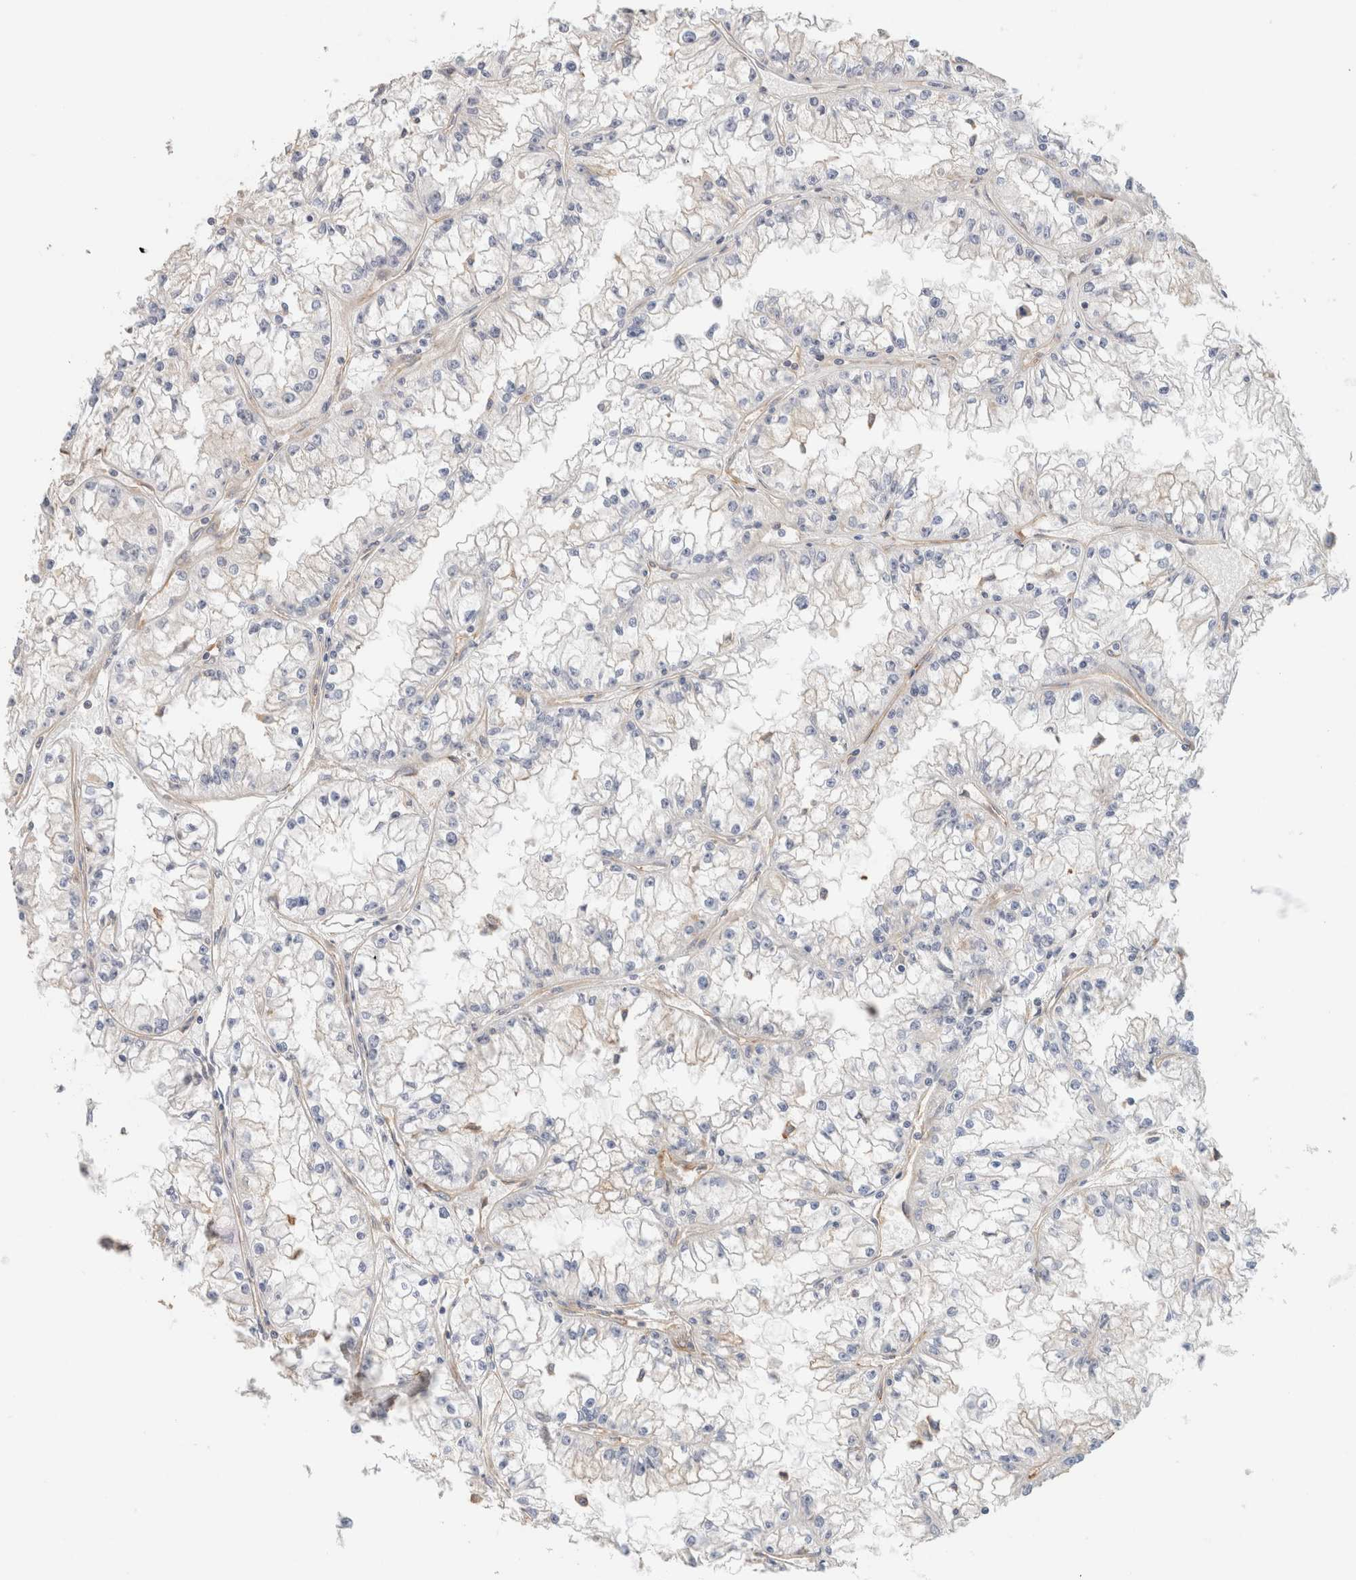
{"staining": {"intensity": "negative", "quantity": "none", "location": "none"}, "tissue": "renal cancer", "cell_type": "Tumor cells", "image_type": "cancer", "snomed": [{"axis": "morphology", "description": "Adenocarcinoma, NOS"}, {"axis": "topography", "description": "Kidney"}], "caption": "IHC of human renal cancer (adenocarcinoma) displays no positivity in tumor cells.", "gene": "ID3", "patient": {"sex": "male", "age": 56}}